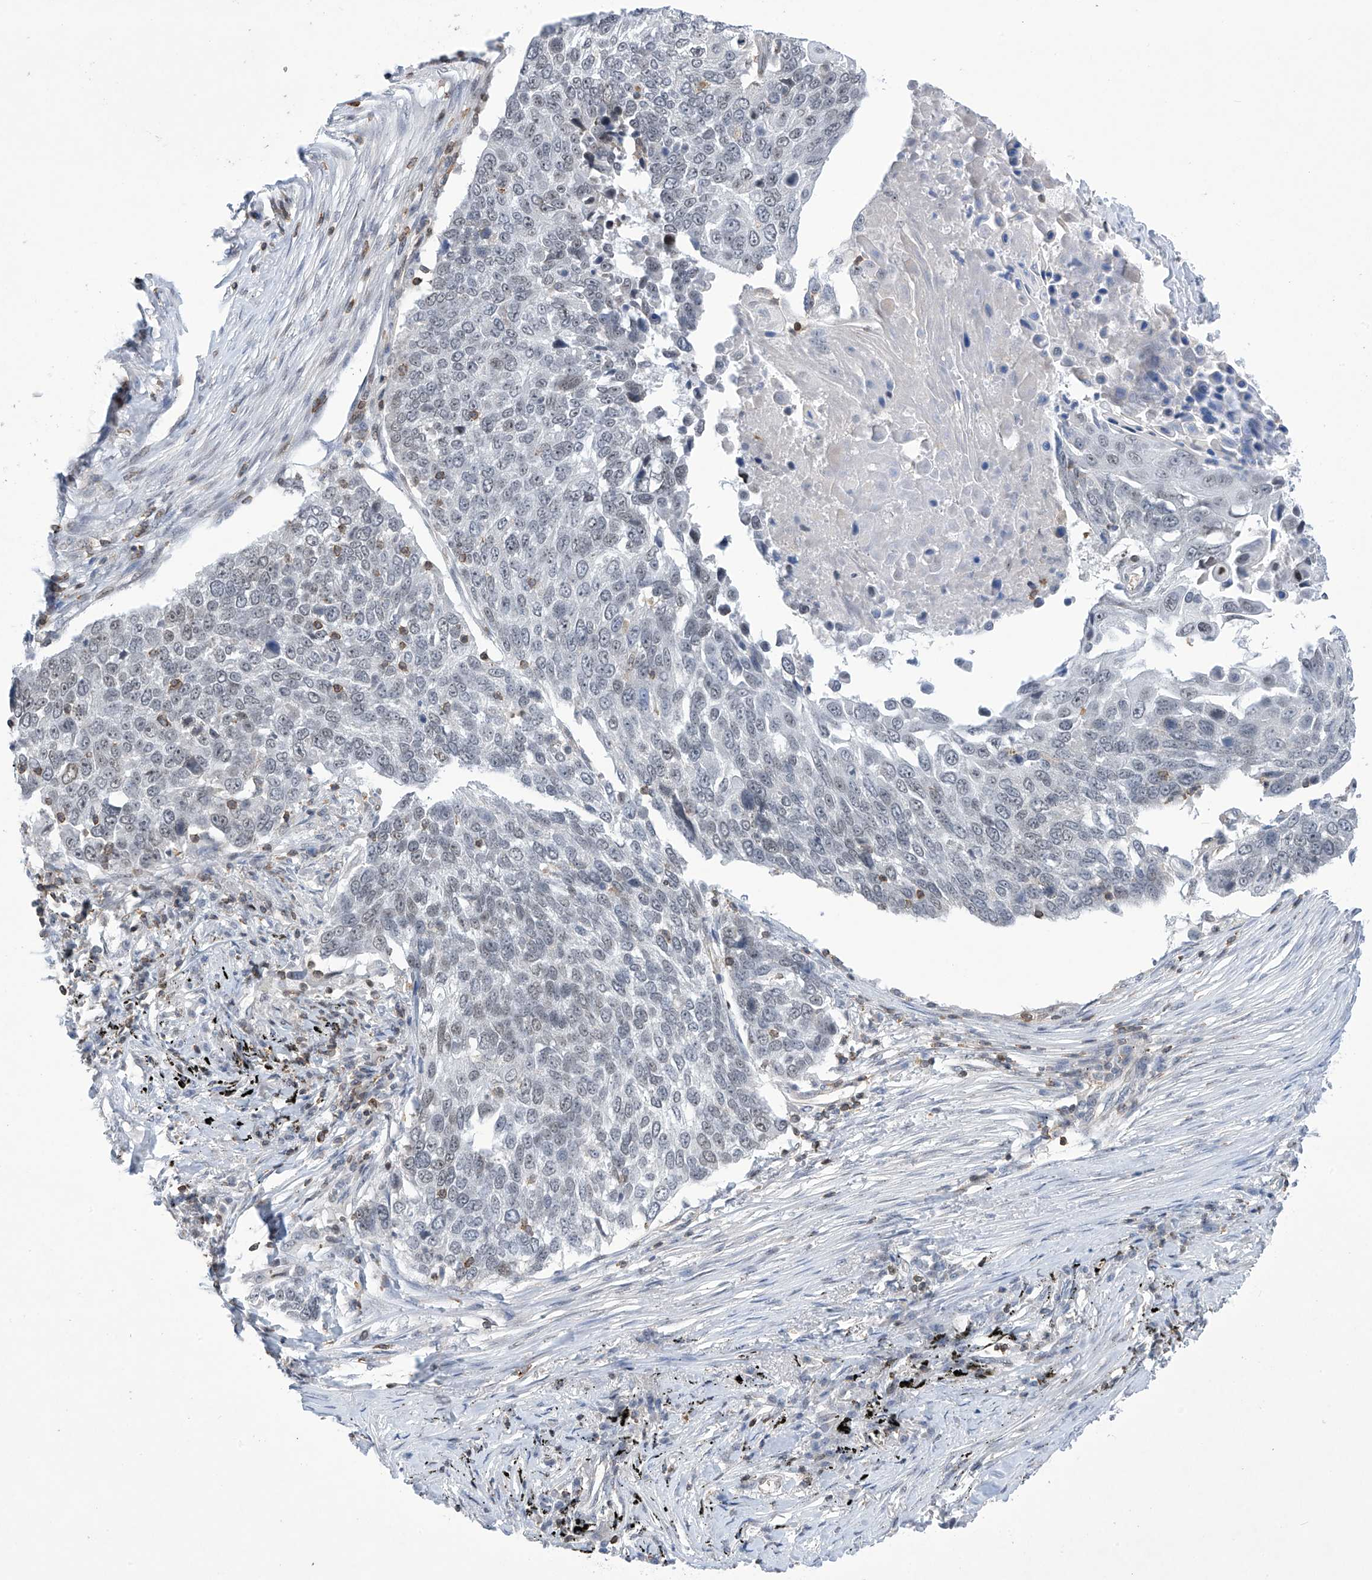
{"staining": {"intensity": "negative", "quantity": "none", "location": "none"}, "tissue": "lung cancer", "cell_type": "Tumor cells", "image_type": "cancer", "snomed": [{"axis": "morphology", "description": "Squamous cell carcinoma, NOS"}, {"axis": "topography", "description": "Lung"}], "caption": "Tumor cells are negative for brown protein staining in squamous cell carcinoma (lung). Brightfield microscopy of immunohistochemistry (IHC) stained with DAB (3,3'-diaminobenzidine) (brown) and hematoxylin (blue), captured at high magnification.", "gene": "MSL3", "patient": {"sex": "male", "age": 66}}